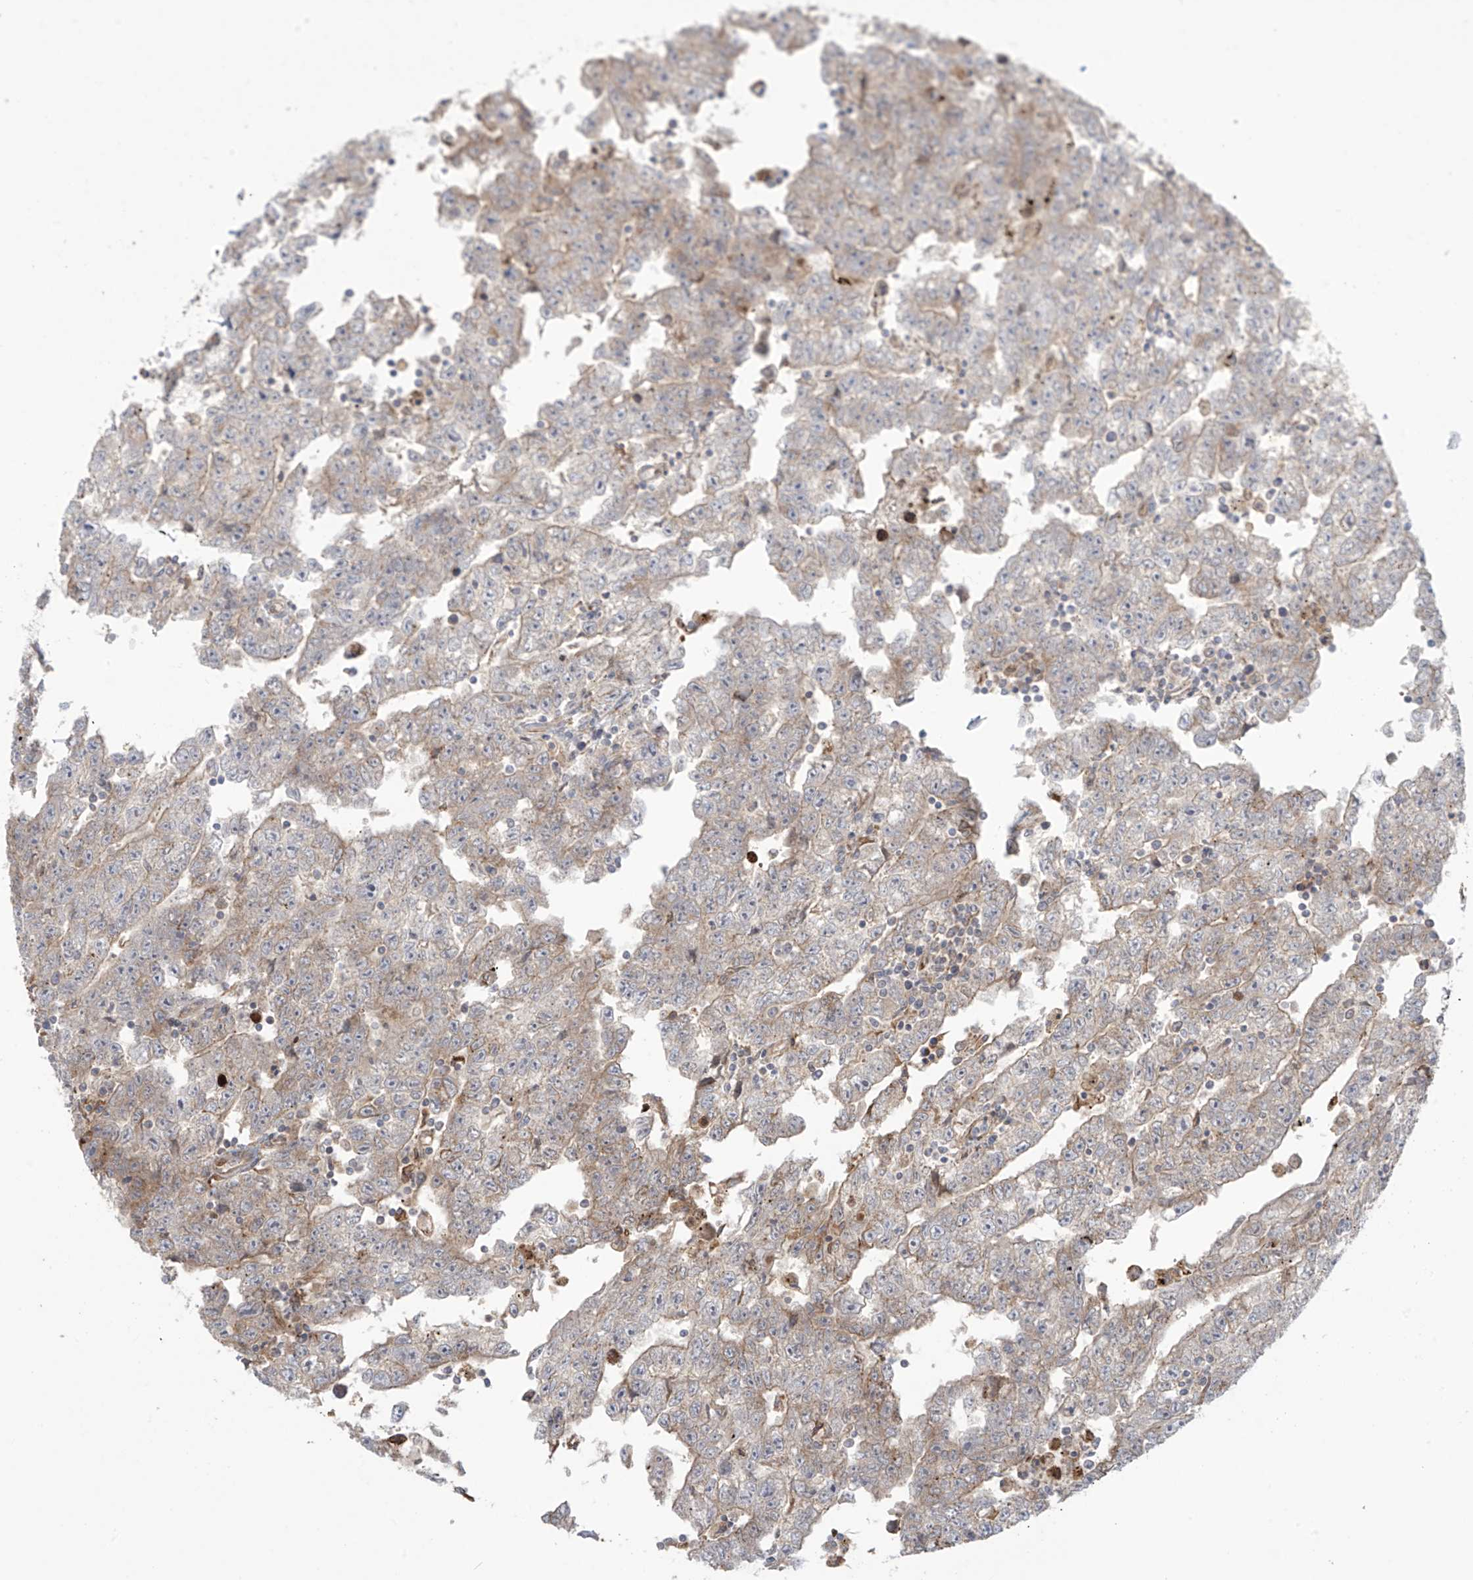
{"staining": {"intensity": "weak", "quantity": "<25%", "location": "cytoplasmic/membranous"}, "tissue": "testis cancer", "cell_type": "Tumor cells", "image_type": "cancer", "snomed": [{"axis": "morphology", "description": "Carcinoma, Embryonal, NOS"}, {"axis": "topography", "description": "Testis"}], "caption": "Immunohistochemical staining of human testis cancer exhibits no significant staining in tumor cells.", "gene": "PPAT", "patient": {"sex": "male", "age": 25}}